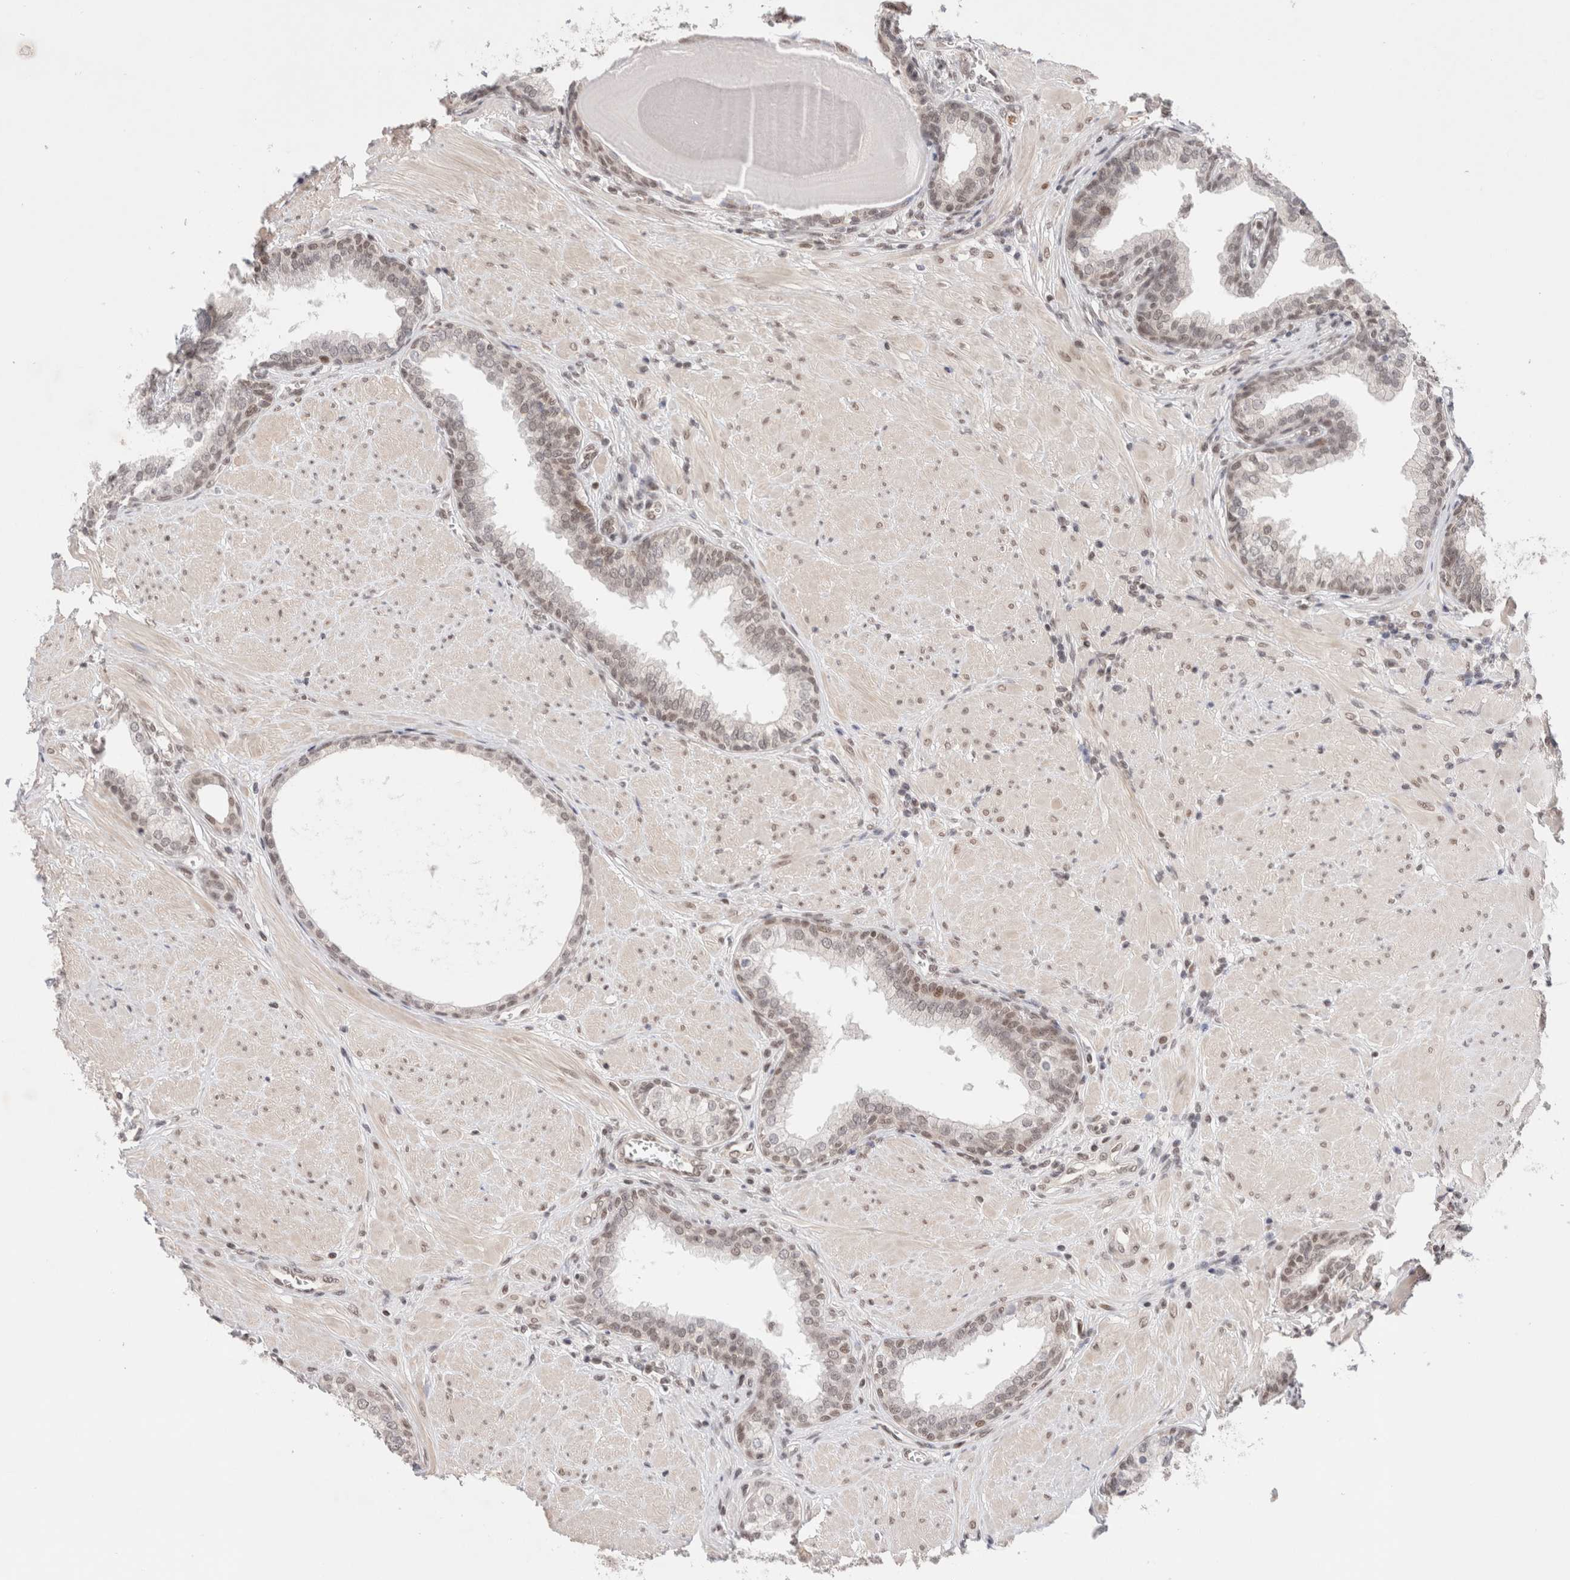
{"staining": {"intensity": "weak", "quantity": ">75%", "location": "nuclear"}, "tissue": "prostate", "cell_type": "Glandular cells", "image_type": "normal", "snomed": [{"axis": "morphology", "description": "Normal tissue, NOS"}, {"axis": "topography", "description": "Prostate"}], "caption": "A high-resolution micrograph shows immunohistochemistry (IHC) staining of normal prostate, which exhibits weak nuclear staining in approximately >75% of glandular cells.", "gene": "GATAD2A", "patient": {"sex": "male", "age": 51}}